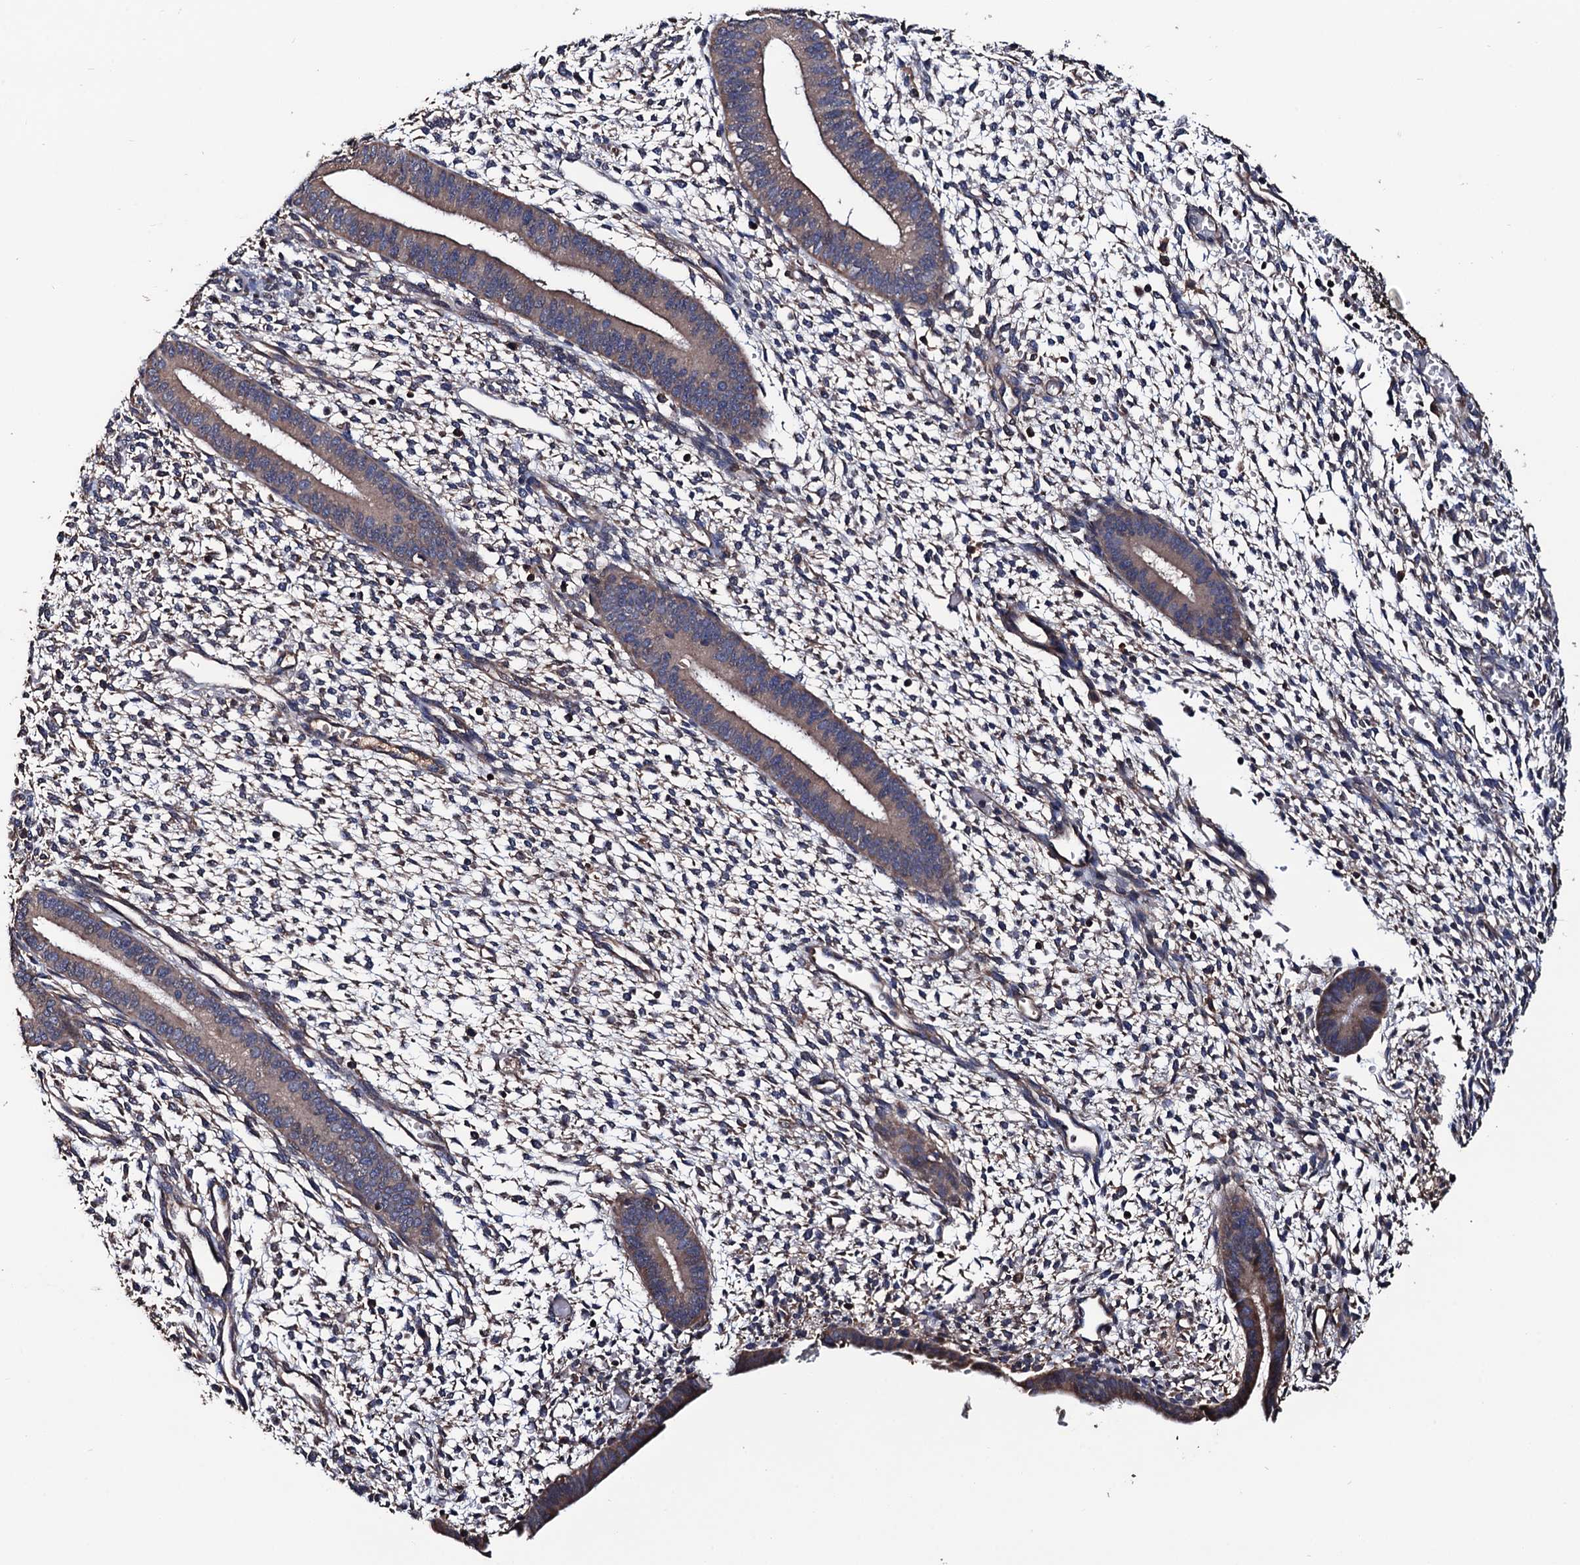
{"staining": {"intensity": "weak", "quantity": "<25%", "location": "cytoplasmic/membranous"}, "tissue": "endometrium", "cell_type": "Cells in endometrial stroma", "image_type": "normal", "snomed": [{"axis": "morphology", "description": "Normal tissue, NOS"}, {"axis": "topography", "description": "Endometrium"}], "caption": "High power microscopy image of an IHC image of unremarkable endometrium, revealing no significant expression in cells in endometrial stroma.", "gene": "RGS11", "patient": {"sex": "female", "age": 46}}